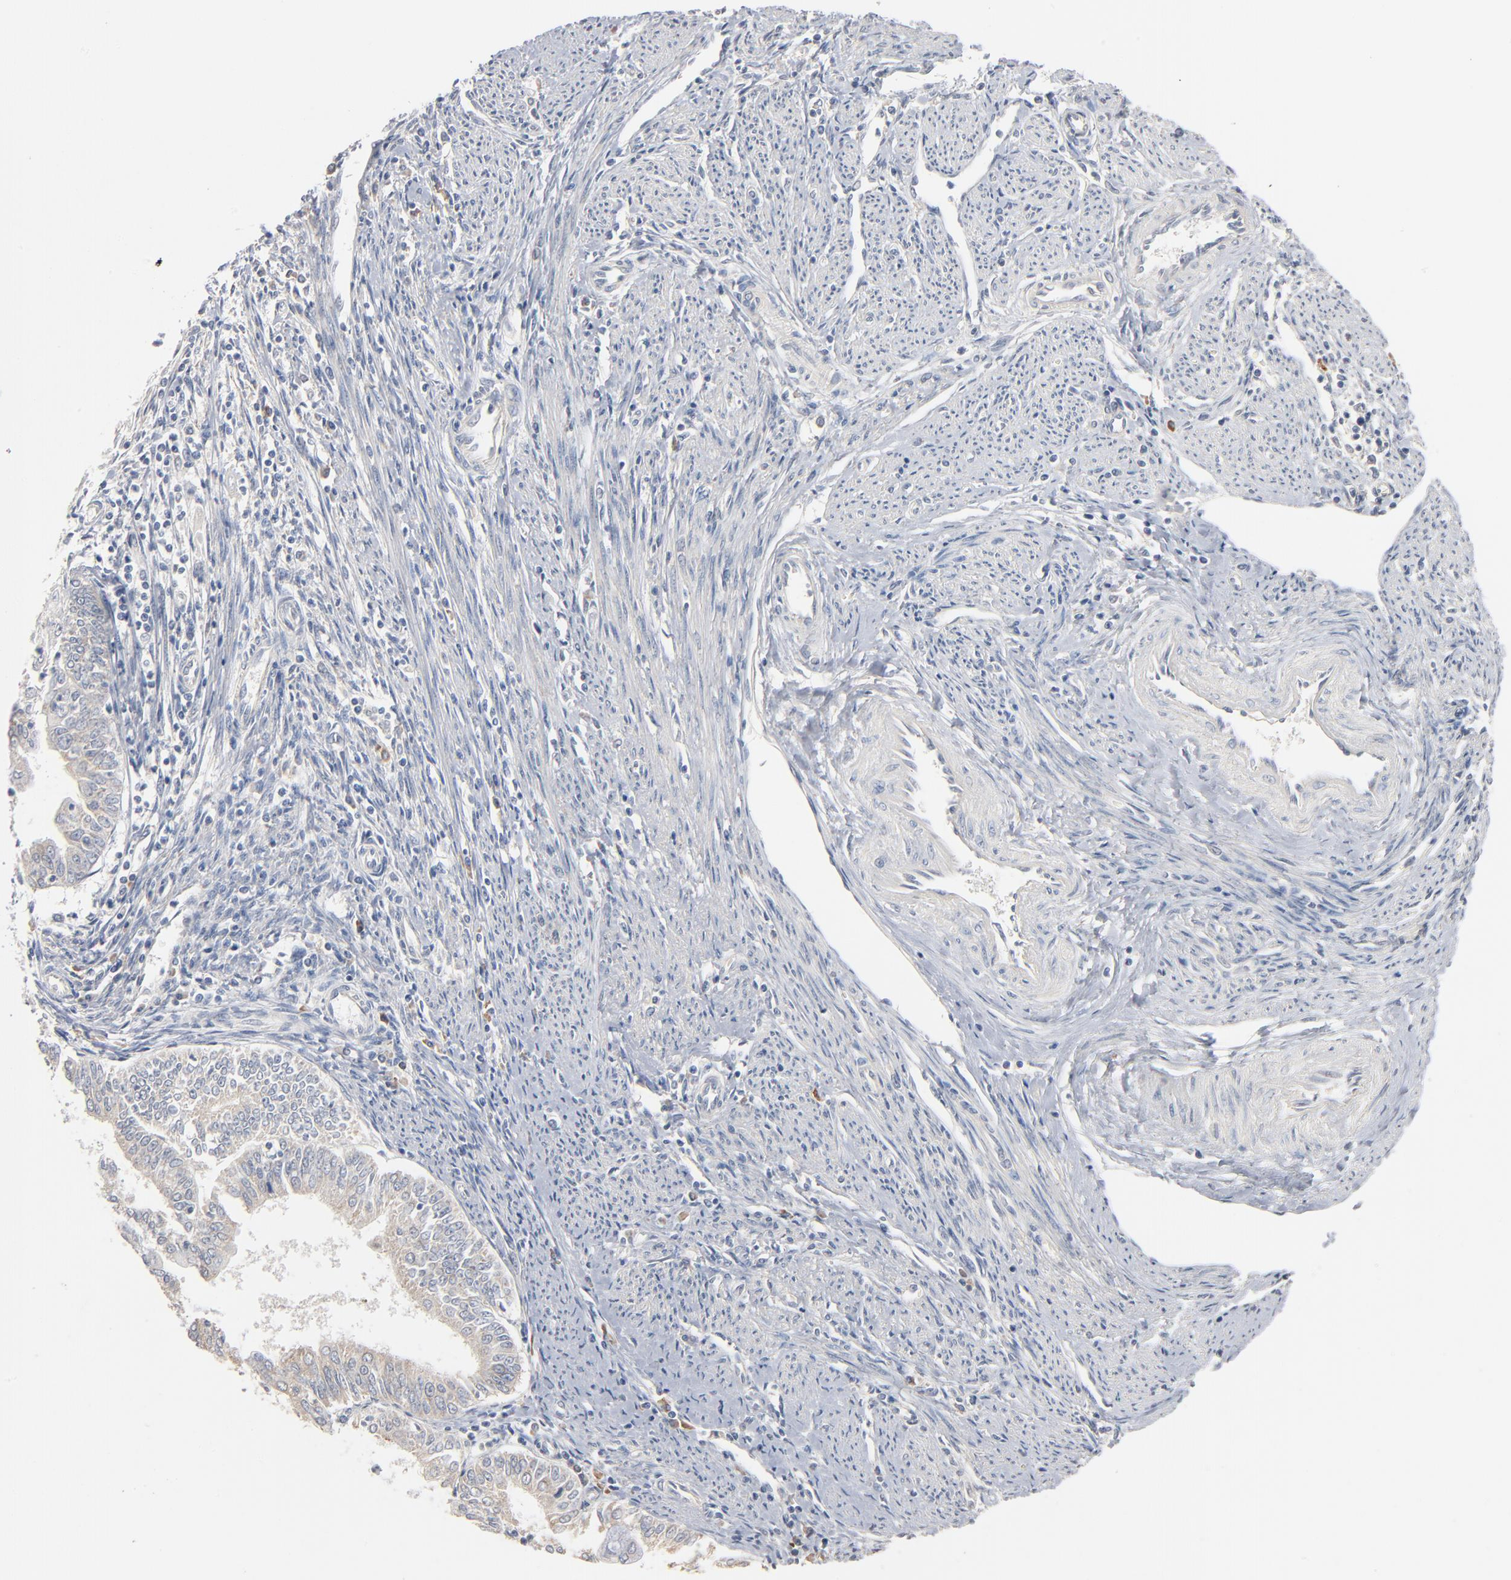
{"staining": {"intensity": "negative", "quantity": "none", "location": "none"}, "tissue": "endometrial cancer", "cell_type": "Tumor cells", "image_type": "cancer", "snomed": [{"axis": "morphology", "description": "Adenocarcinoma, NOS"}, {"axis": "topography", "description": "Endometrium"}], "caption": "Tumor cells are negative for brown protein staining in endometrial adenocarcinoma.", "gene": "ZDHHC8", "patient": {"sex": "female", "age": 75}}